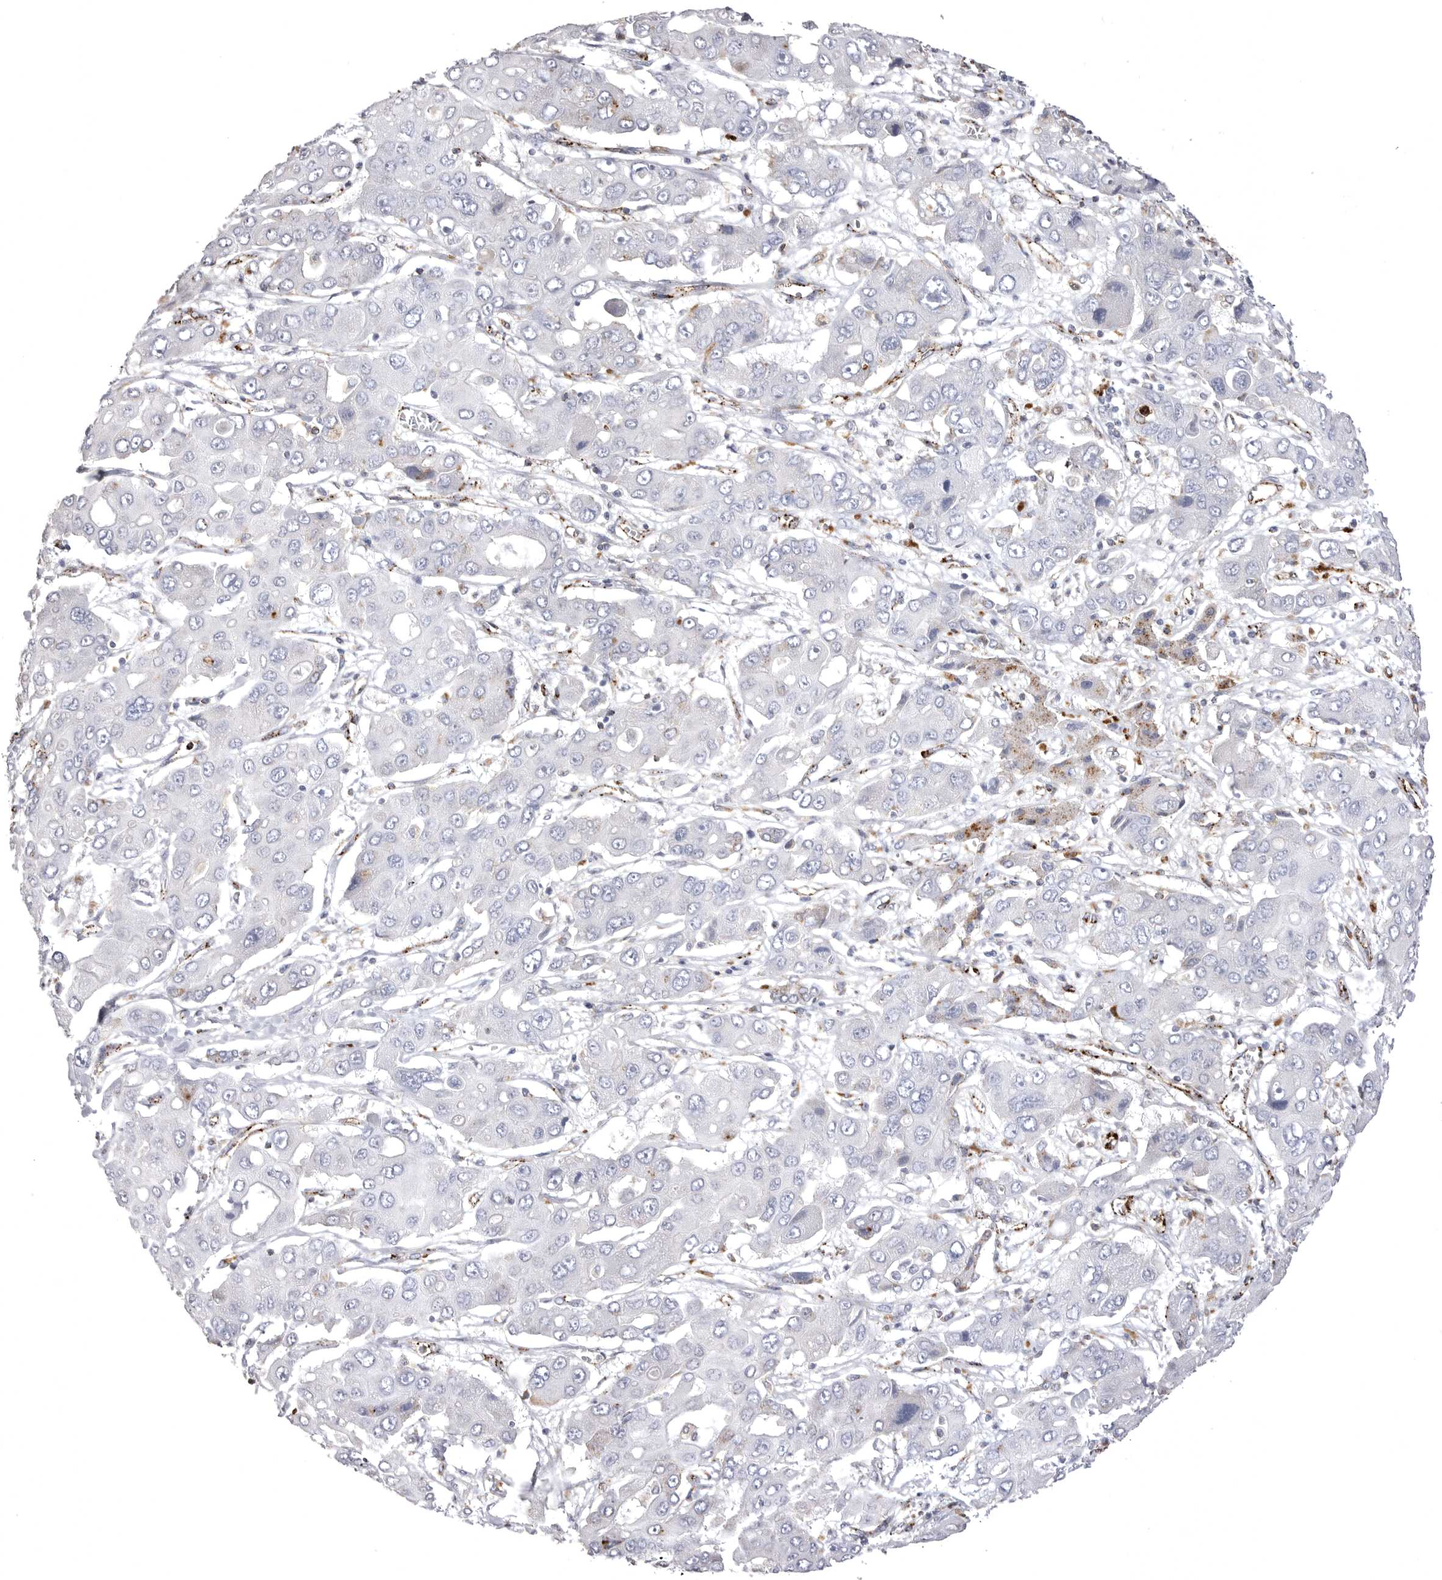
{"staining": {"intensity": "negative", "quantity": "none", "location": "none"}, "tissue": "liver cancer", "cell_type": "Tumor cells", "image_type": "cancer", "snomed": [{"axis": "morphology", "description": "Cholangiocarcinoma"}, {"axis": "topography", "description": "Liver"}], "caption": "This is an immunohistochemistry image of liver cholangiocarcinoma. There is no expression in tumor cells.", "gene": "PSPN", "patient": {"sex": "male", "age": 67}}